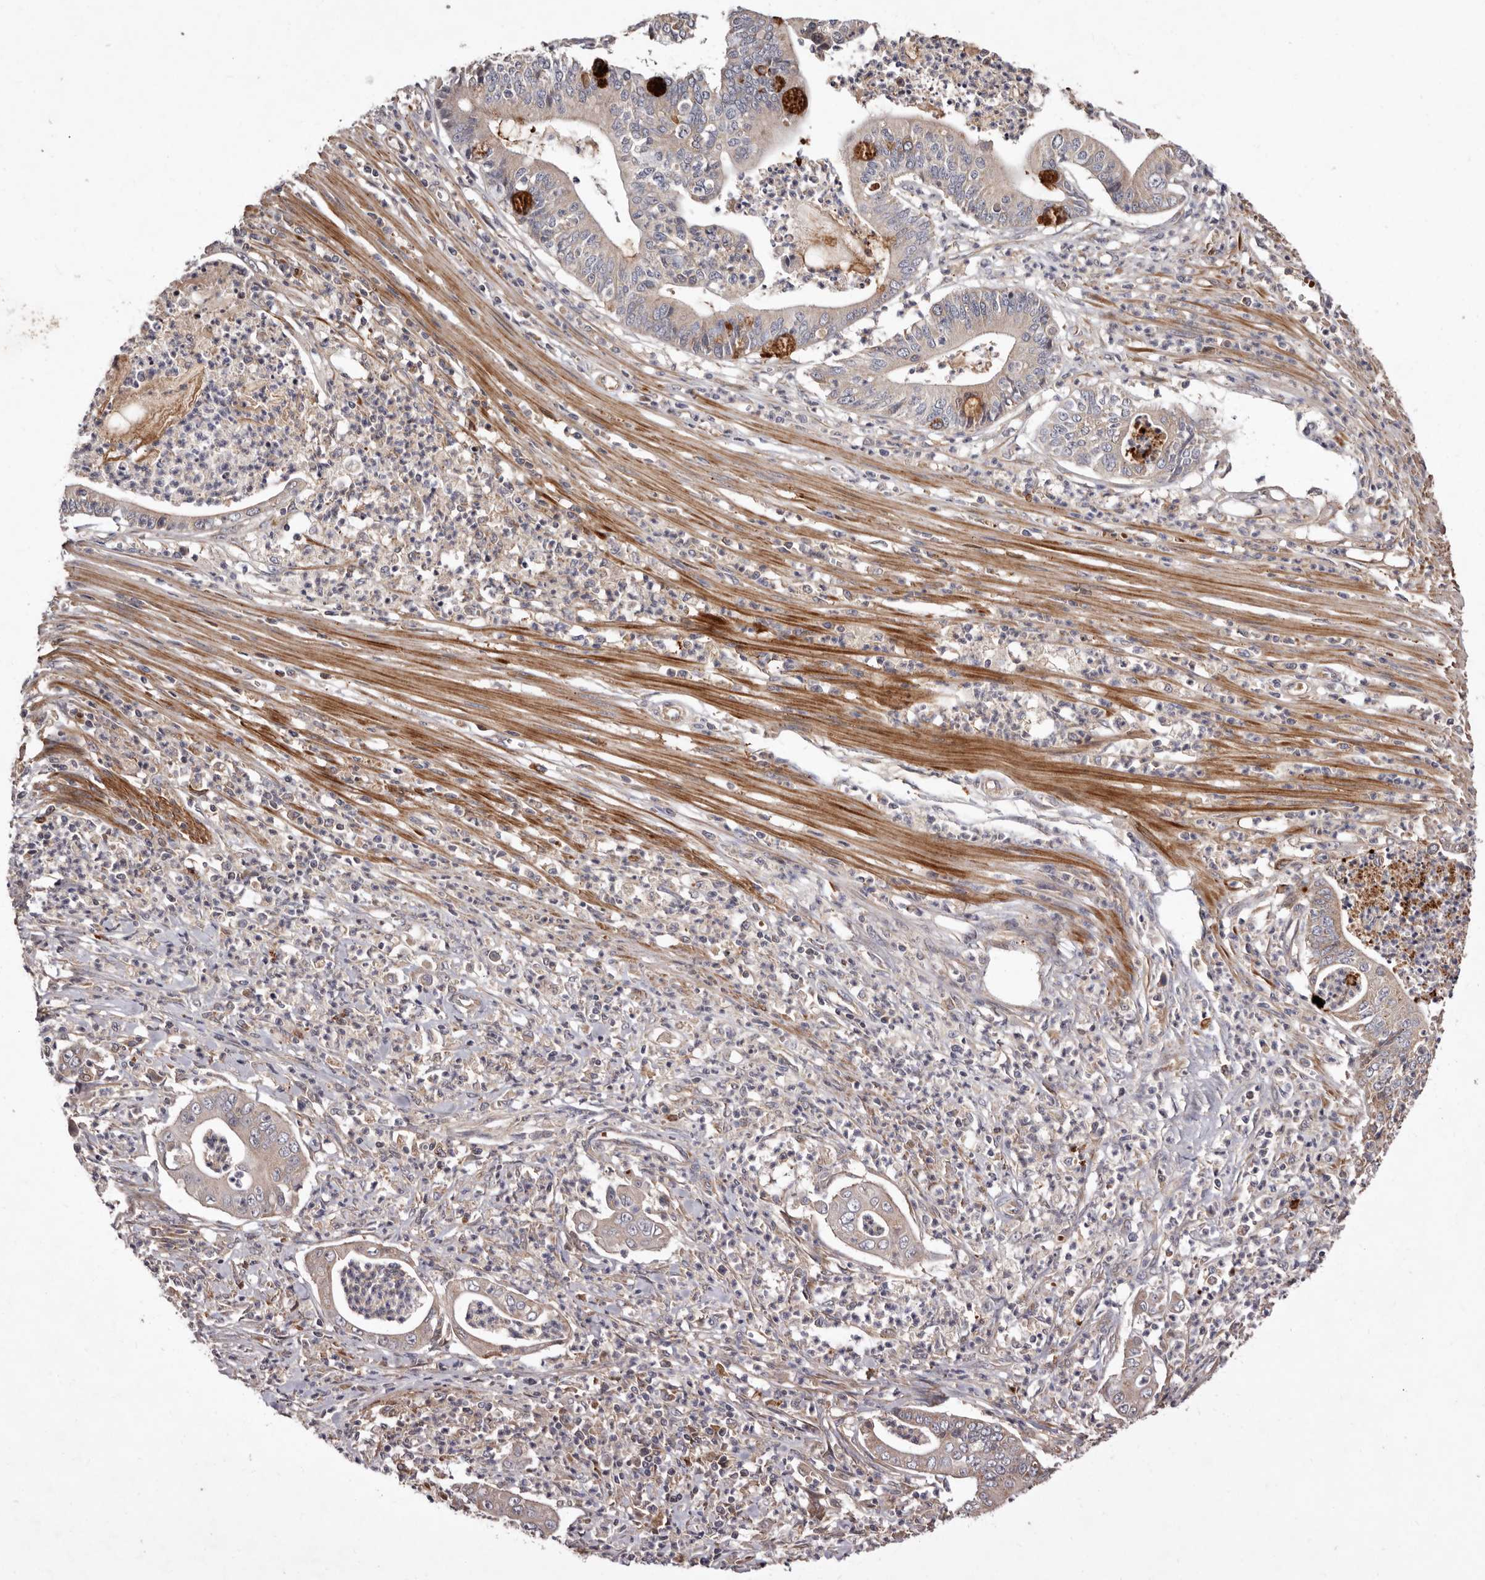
{"staining": {"intensity": "negative", "quantity": "none", "location": "none"}, "tissue": "pancreatic cancer", "cell_type": "Tumor cells", "image_type": "cancer", "snomed": [{"axis": "morphology", "description": "Adenocarcinoma, NOS"}, {"axis": "topography", "description": "Pancreas"}], "caption": "The histopathology image displays no significant positivity in tumor cells of pancreatic cancer (adenocarcinoma). (Brightfield microscopy of DAB immunohistochemistry at high magnification).", "gene": "GOT1L1", "patient": {"sex": "male", "age": 69}}